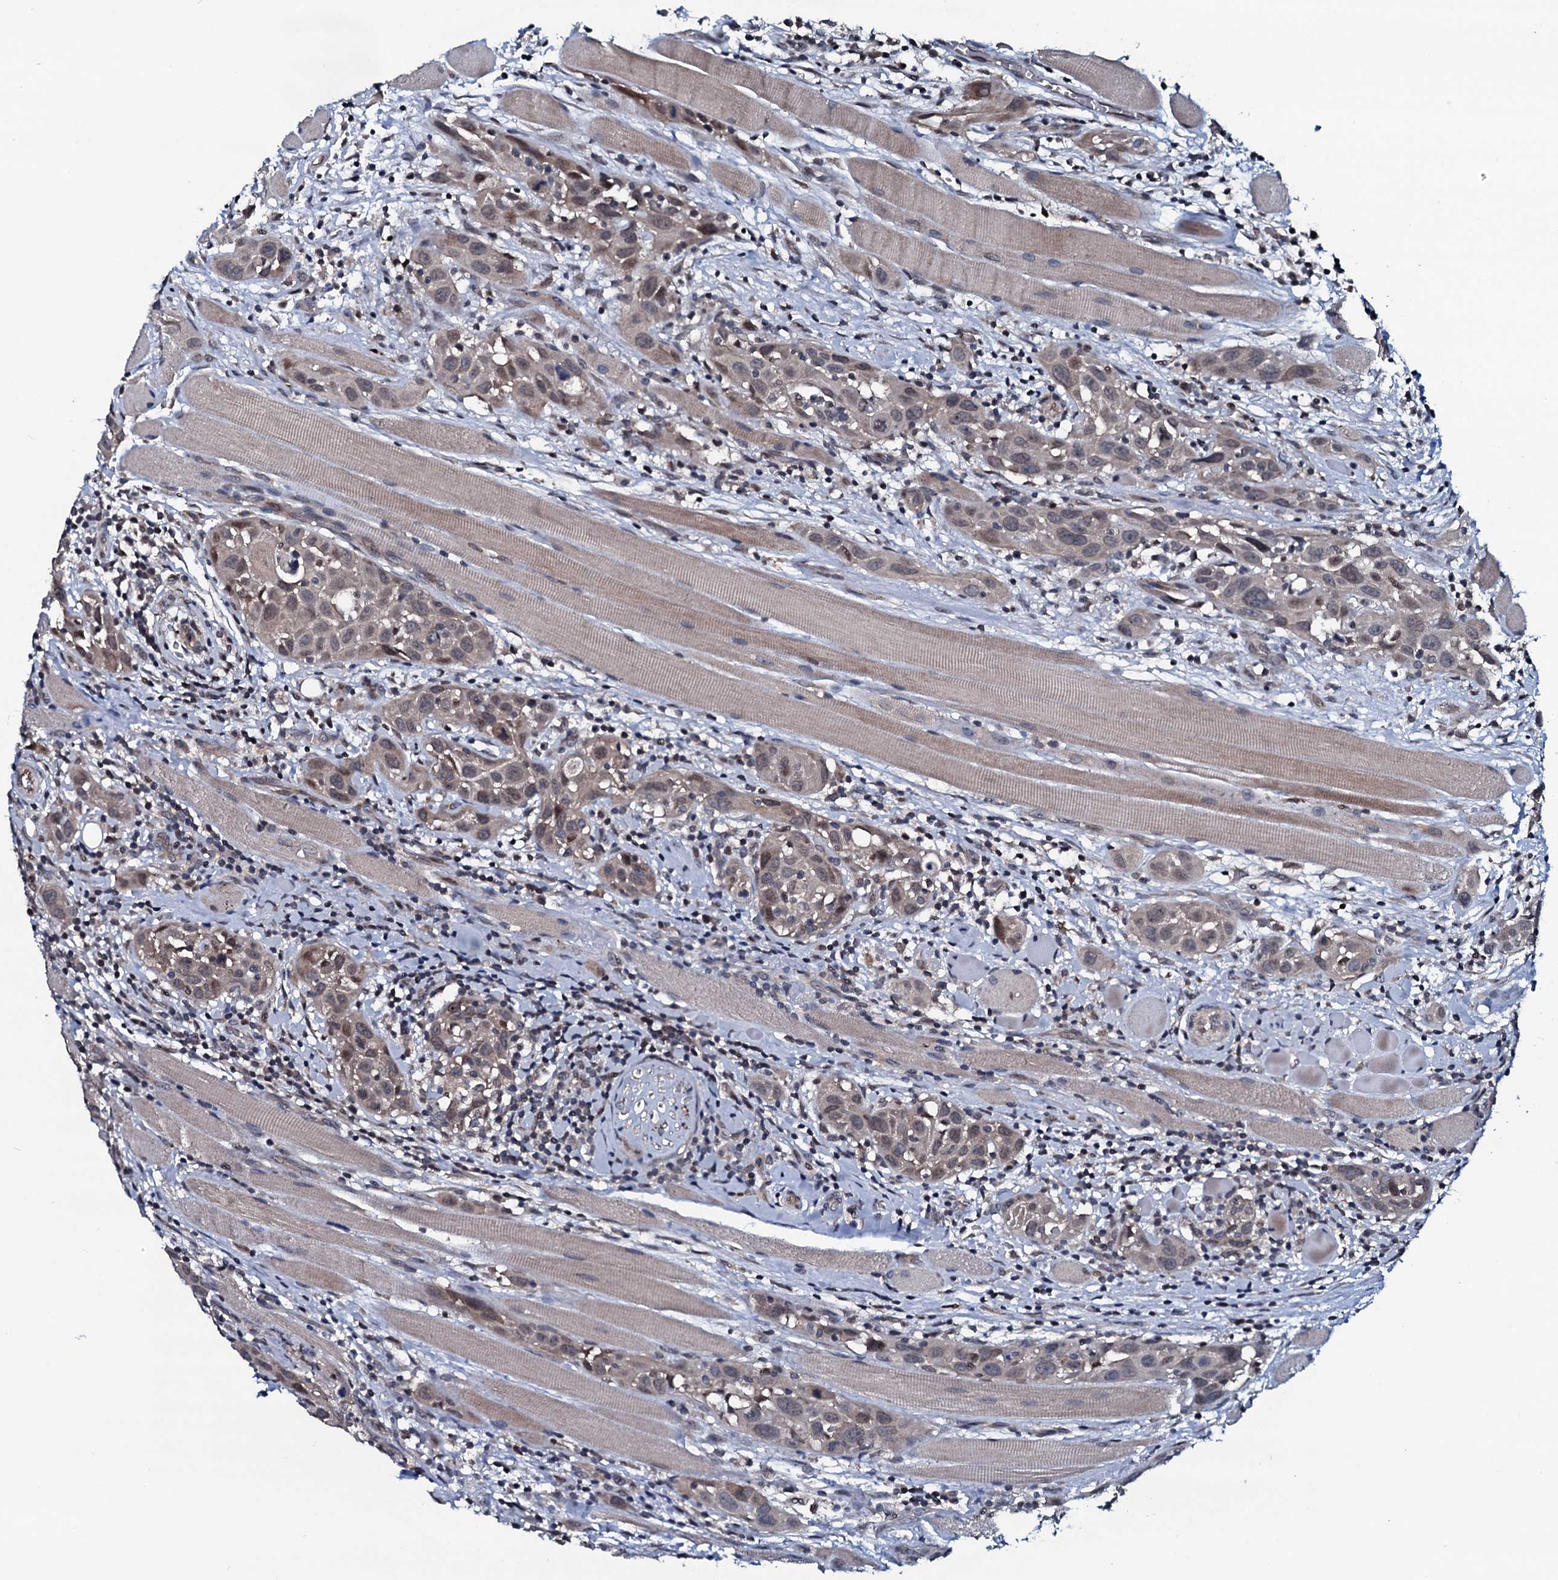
{"staining": {"intensity": "moderate", "quantity": "<25%", "location": "nuclear"}, "tissue": "head and neck cancer", "cell_type": "Tumor cells", "image_type": "cancer", "snomed": [{"axis": "morphology", "description": "Squamous cell carcinoma, NOS"}, {"axis": "topography", "description": "Oral tissue"}, {"axis": "topography", "description": "Head-Neck"}], "caption": "Moderate nuclear protein staining is present in about <25% of tumor cells in head and neck cancer. (IHC, brightfield microscopy, high magnification).", "gene": "OGFOD2", "patient": {"sex": "female", "age": 50}}